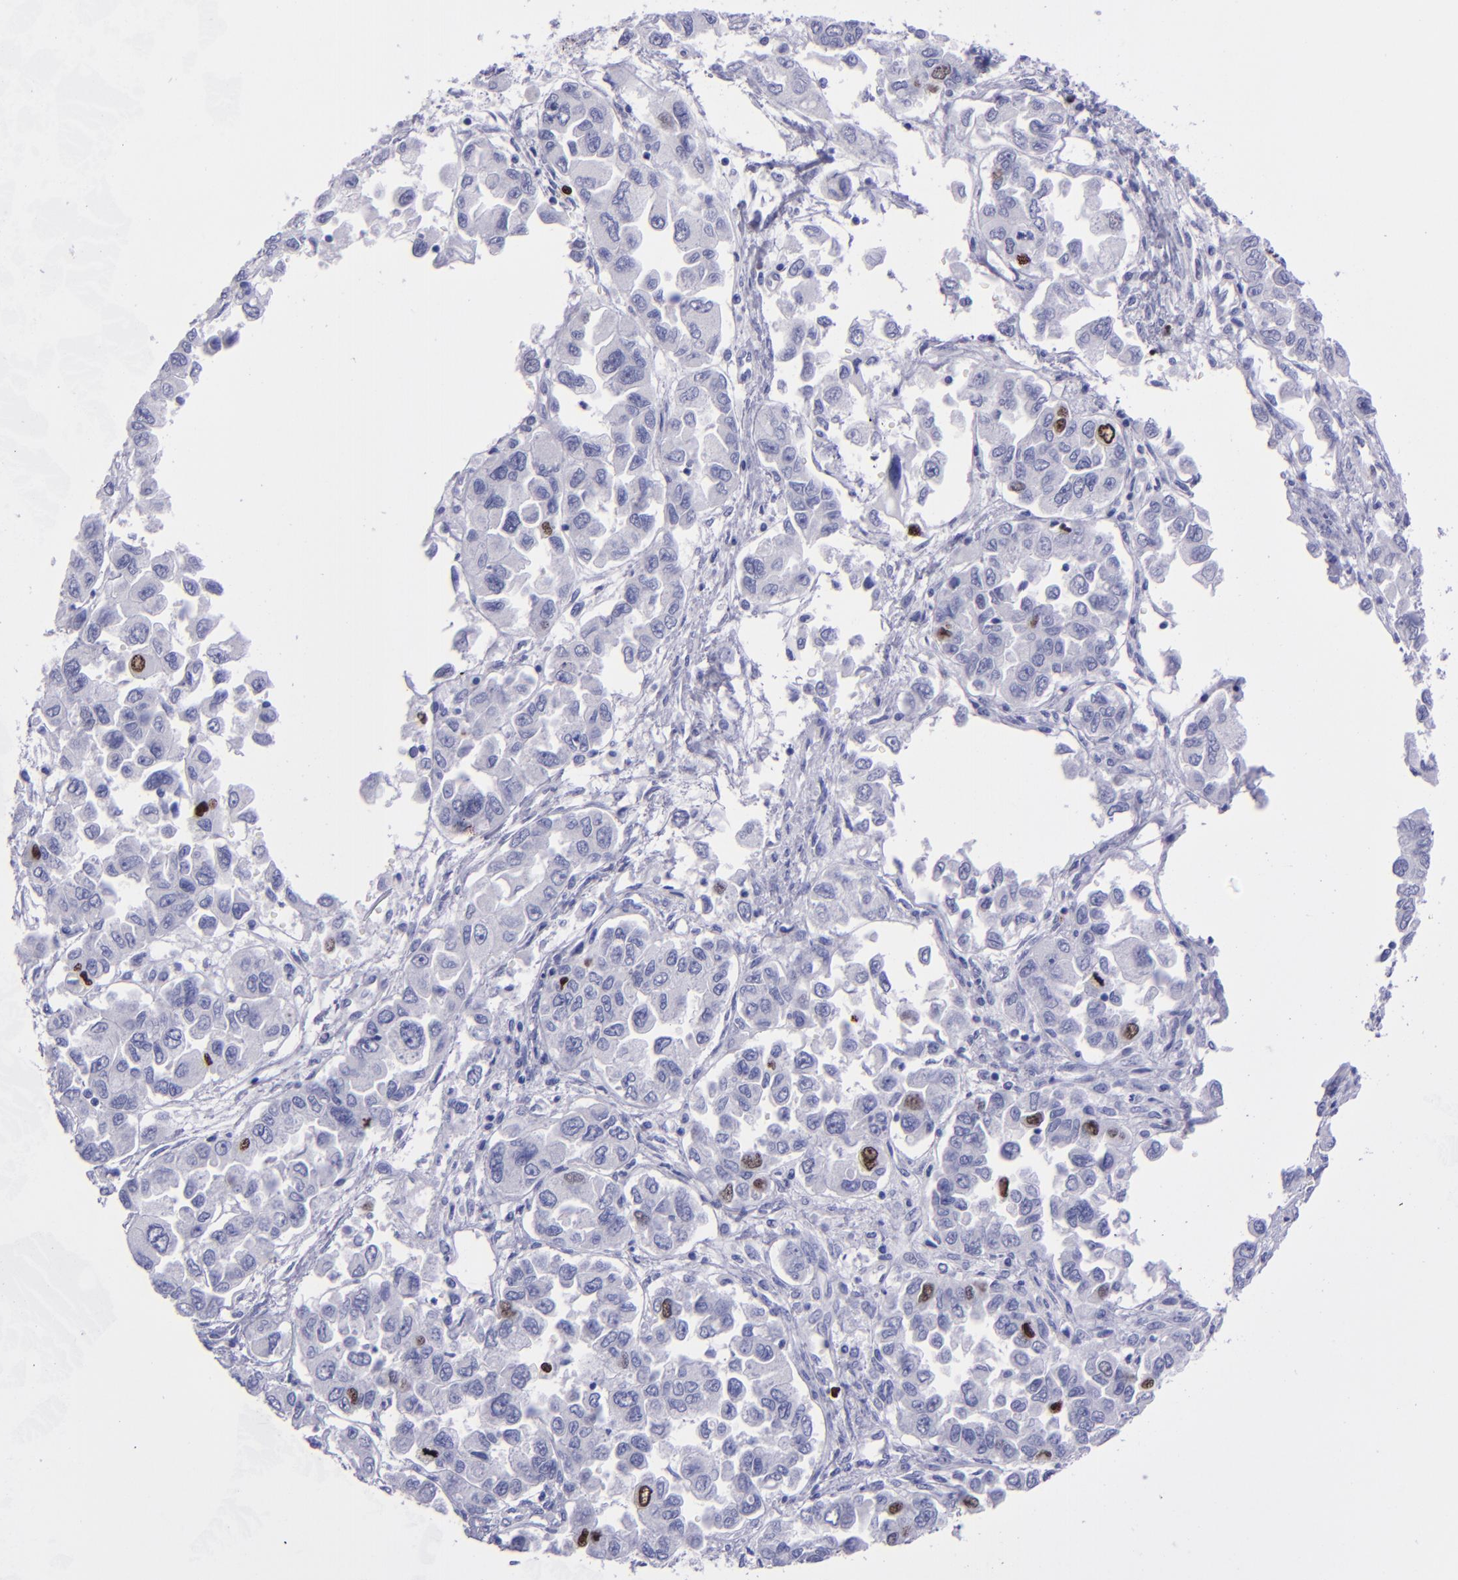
{"staining": {"intensity": "strong", "quantity": "<25%", "location": "nuclear"}, "tissue": "ovarian cancer", "cell_type": "Tumor cells", "image_type": "cancer", "snomed": [{"axis": "morphology", "description": "Cystadenocarcinoma, serous, NOS"}, {"axis": "topography", "description": "Ovary"}], "caption": "Ovarian cancer stained with a protein marker exhibits strong staining in tumor cells.", "gene": "TOP2A", "patient": {"sex": "female", "age": 84}}